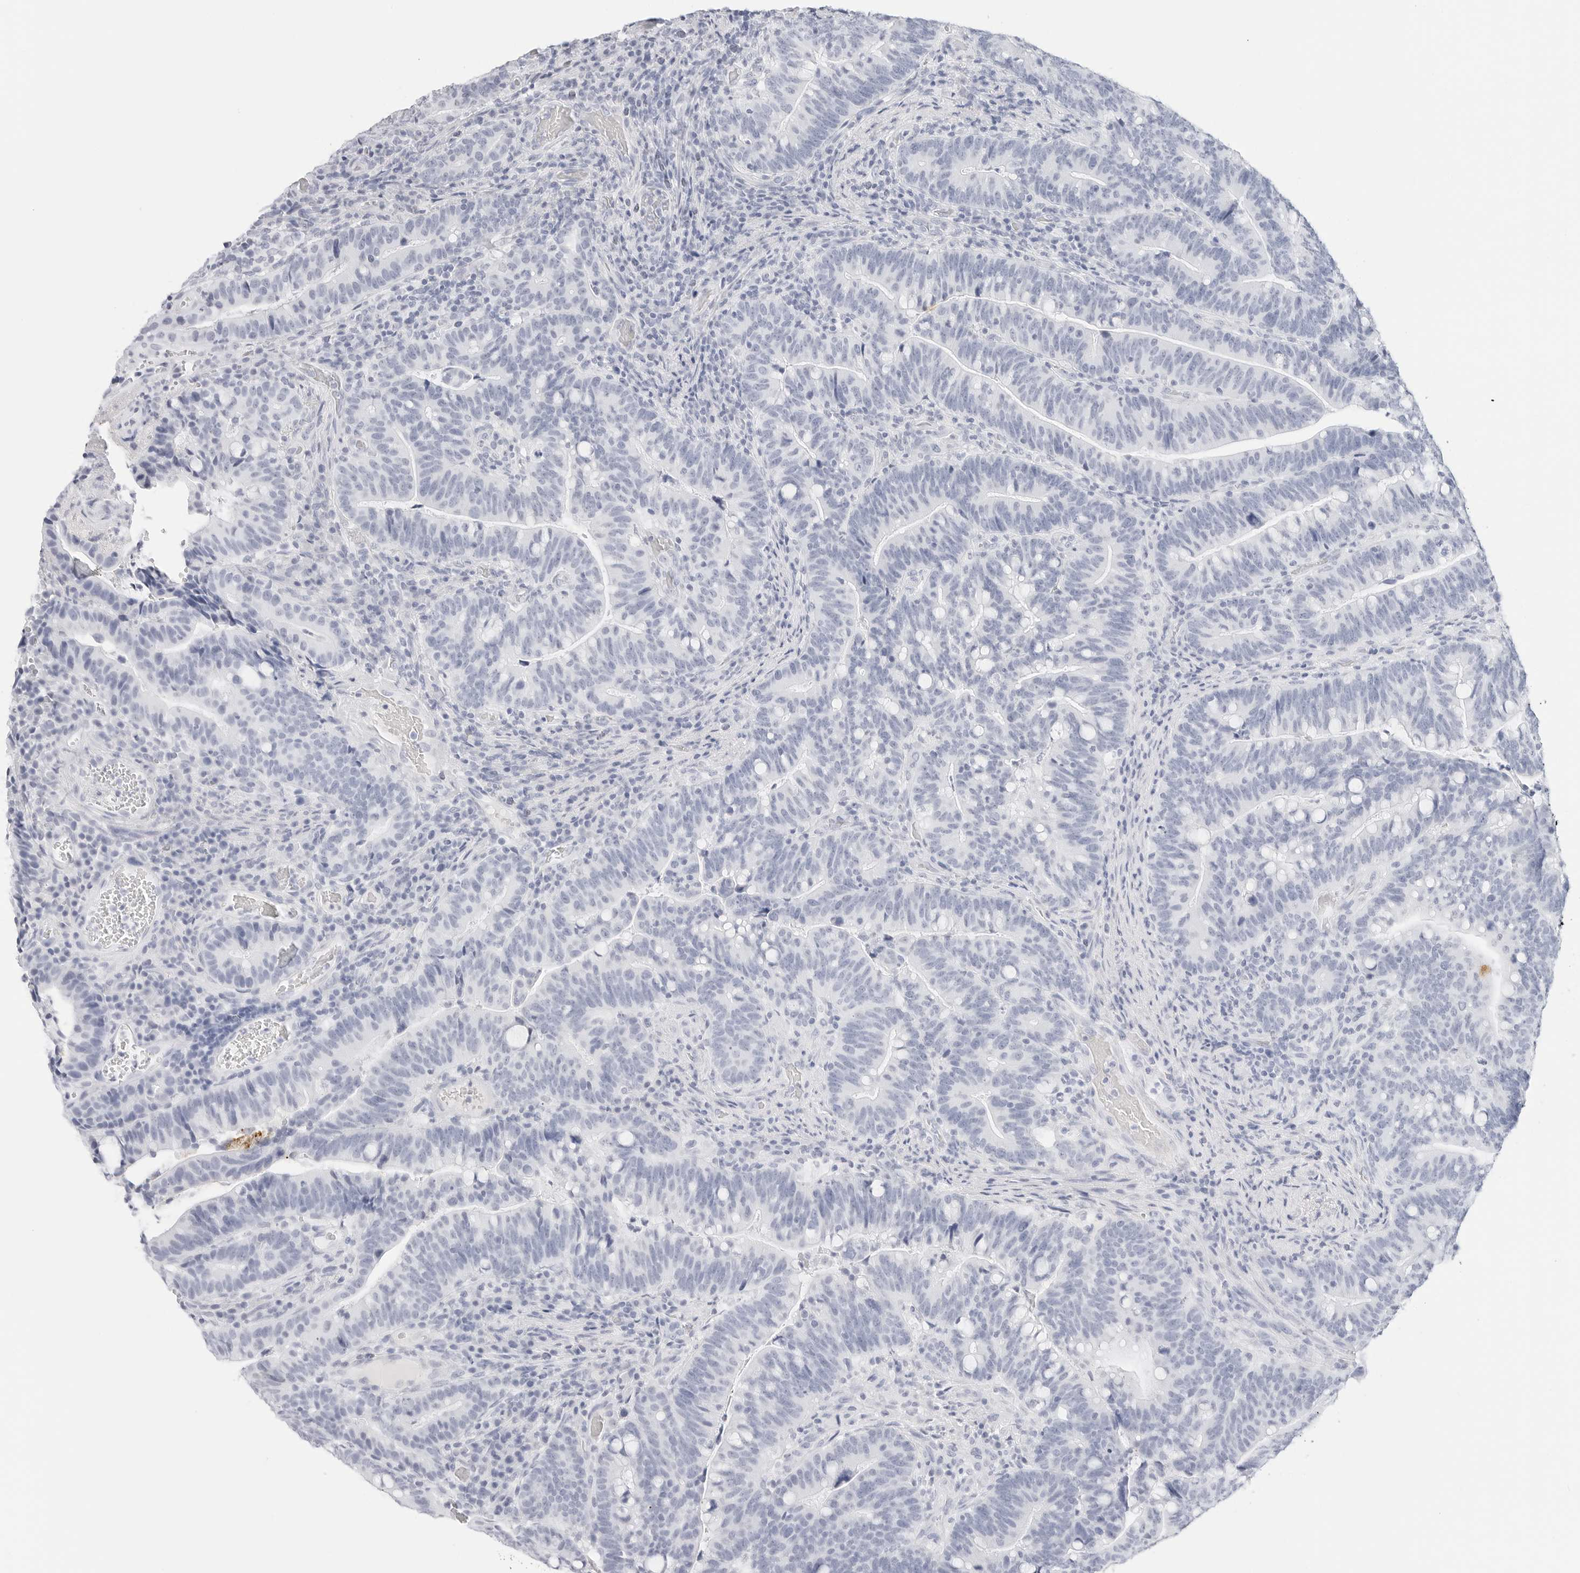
{"staining": {"intensity": "negative", "quantity": "none", "location": "none"}, "tissue": "colorectal cancer", "cell_type": "Tumor cells", "image_type": "cancer", "snomed": [{"axis": "morphology", "description": "Adenocarcinoma, NOS"}, {"axis": "topography", "description": "Colon"}], "caption": "This is a photomicrograph of immunohistochemistry (IHC) staining of colorectal adenocarcinoma, which shows no staining in tumor cells.", "gene": "TFF2", "patient": {"sex": "female", "age": 66}}